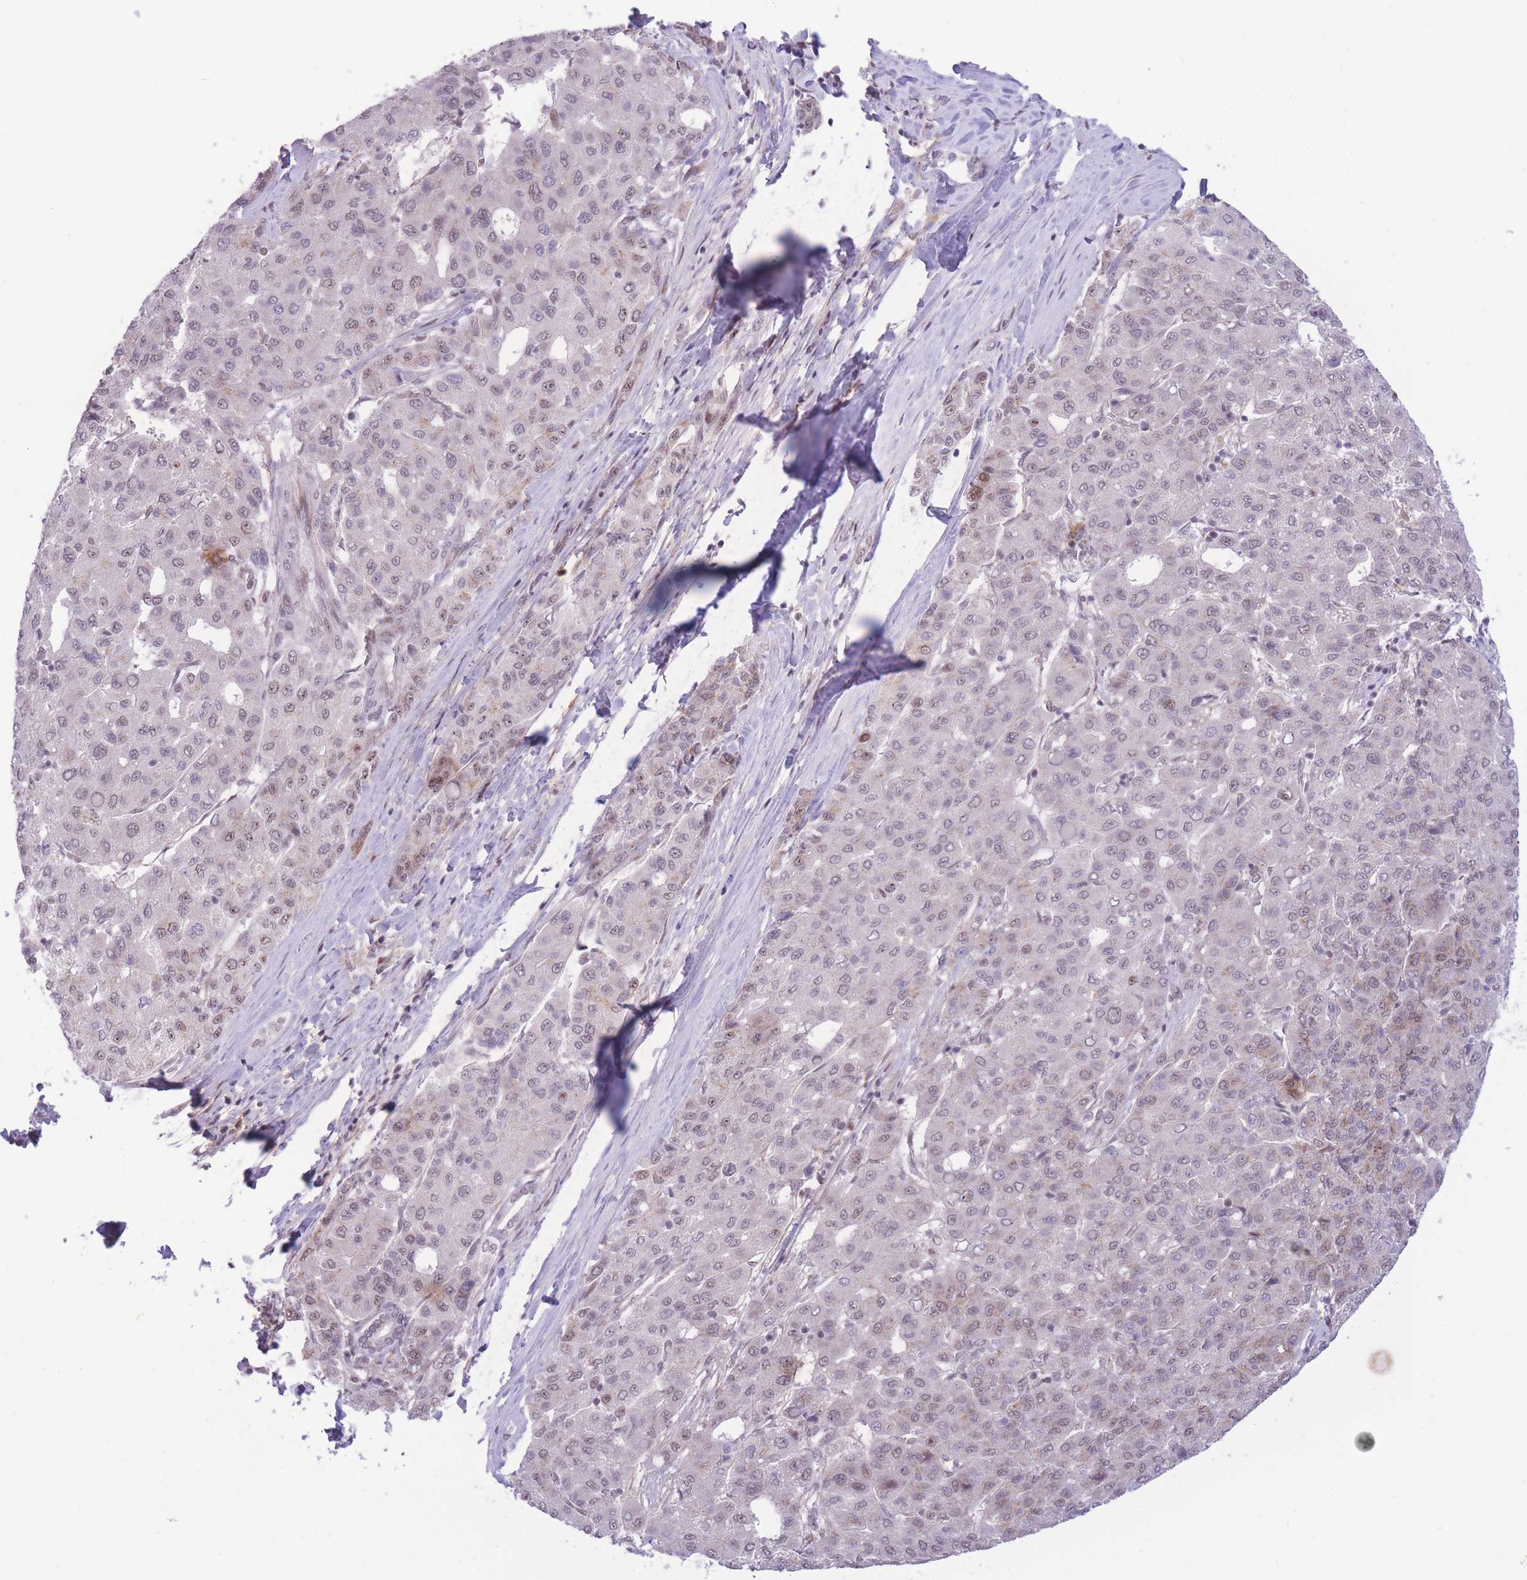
{"staining": {"intensity": "weak", "quantity": "<25%", "location": "nuclear"}, "tissue": "liver cancer", "cell_type": "Tumor cells", "image_type": "cancer", "snomed": [{"axis": "morphology", "description": "Carcinoma, Hepatocellular, NOS"}, {"axis": "topography", "description": "Liver"}], "caption": "This image is of liver cancer stained with immunohistochemistry to label a protein in brown with the nuclei are counter-stained blue. There is no staining in tumor cells.", "gene": "PCIF1", "patient": {"sex": "male", "age": 65}}